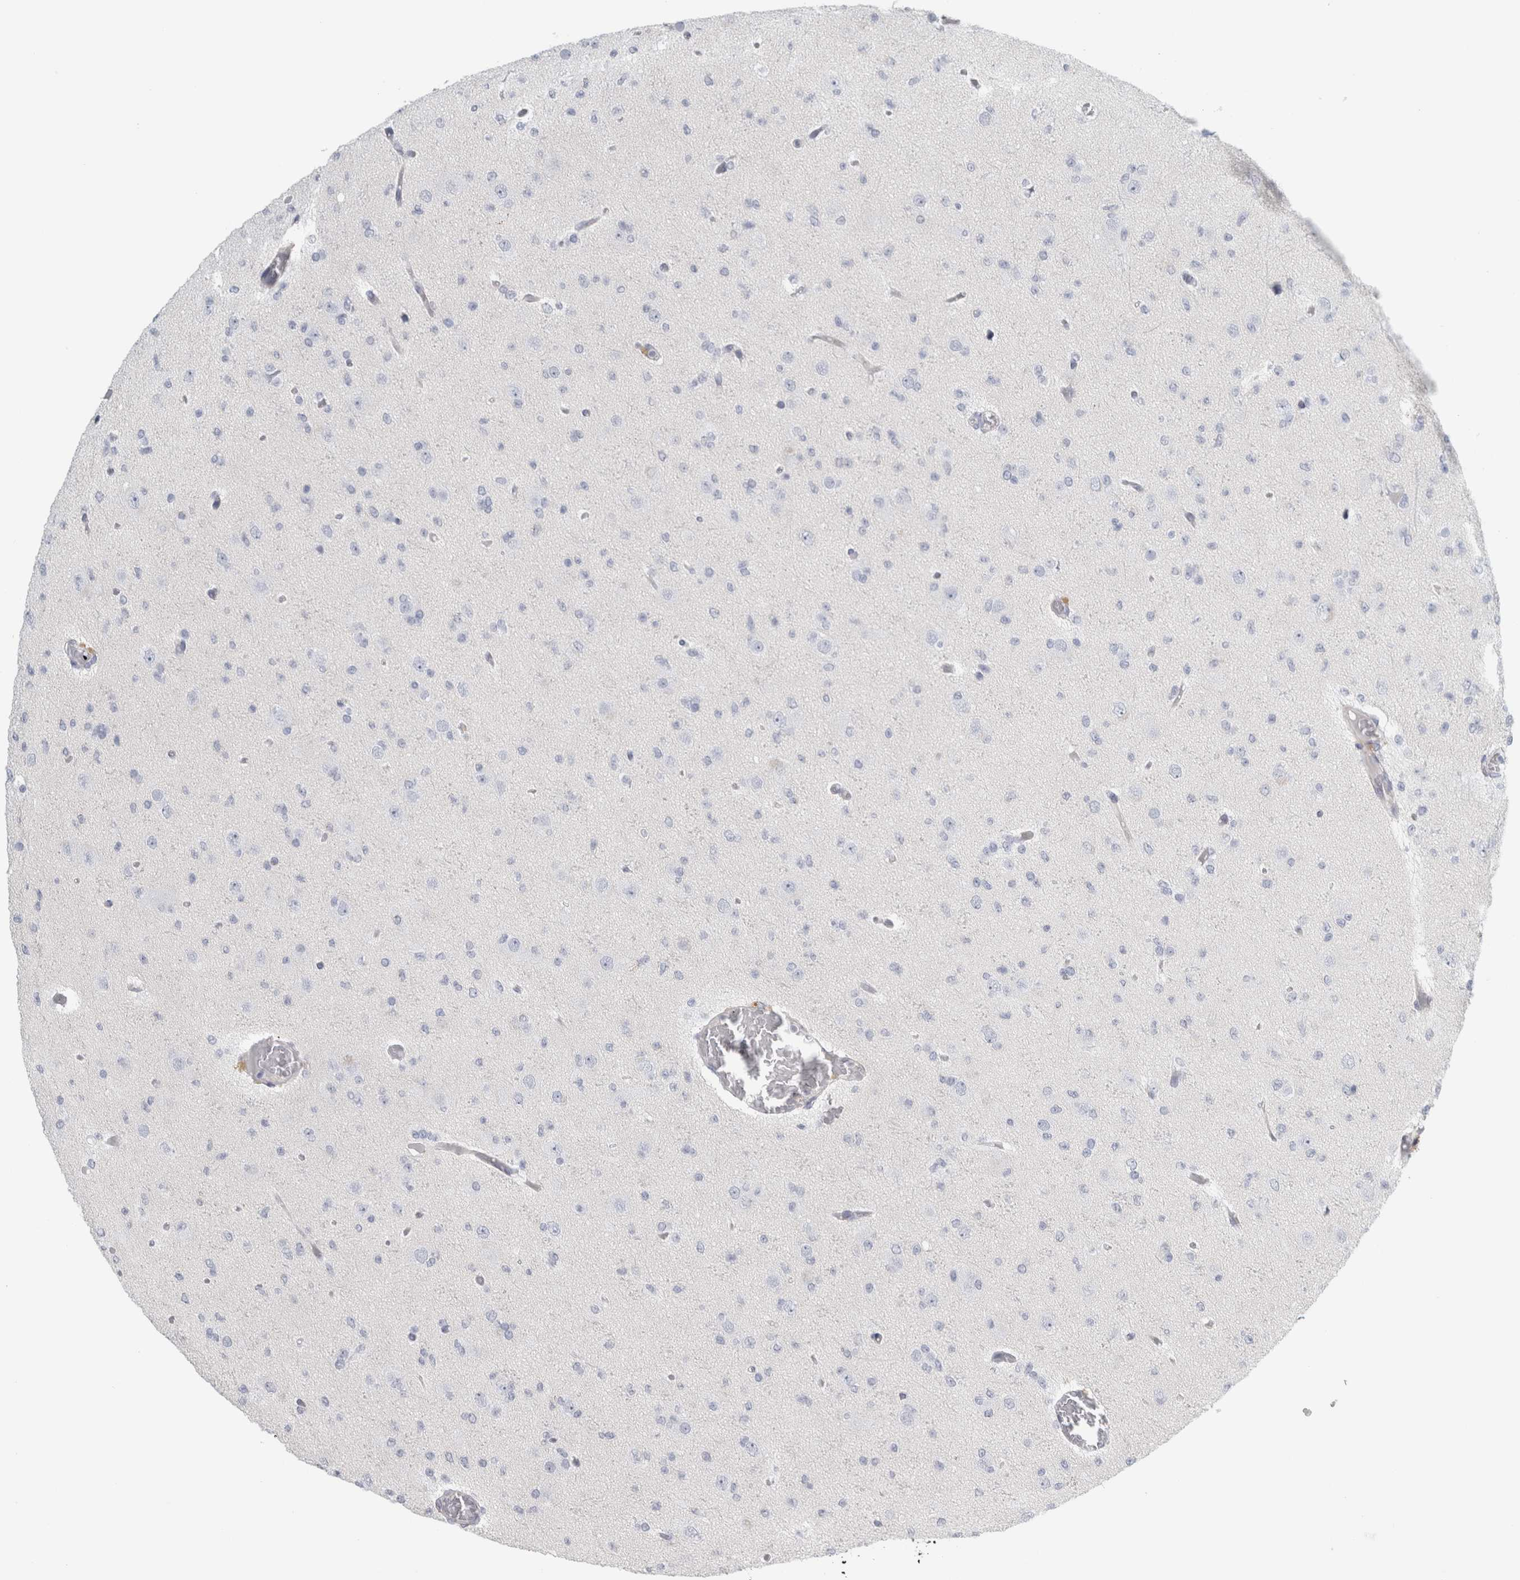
{"staining": {"intensity": "negative", "quantity": "none", "location": "none"}, "tissue": "glioma", "cell_type": "Tumor cells", "image_type": "cancer", "snomed": [{"axis": "morphology", "description": "Glioma, malignant, Low grade"}, {"axis": "topography", "description": "Brain"}], "caption": "Immunohistochemistry (IHC) photomicrograph of human glioma stained for a protein (brown), which exhibits no staining in tumor cells.", "gene": "B3GNT3", "patient": {"sex": "female", "age": 22}}